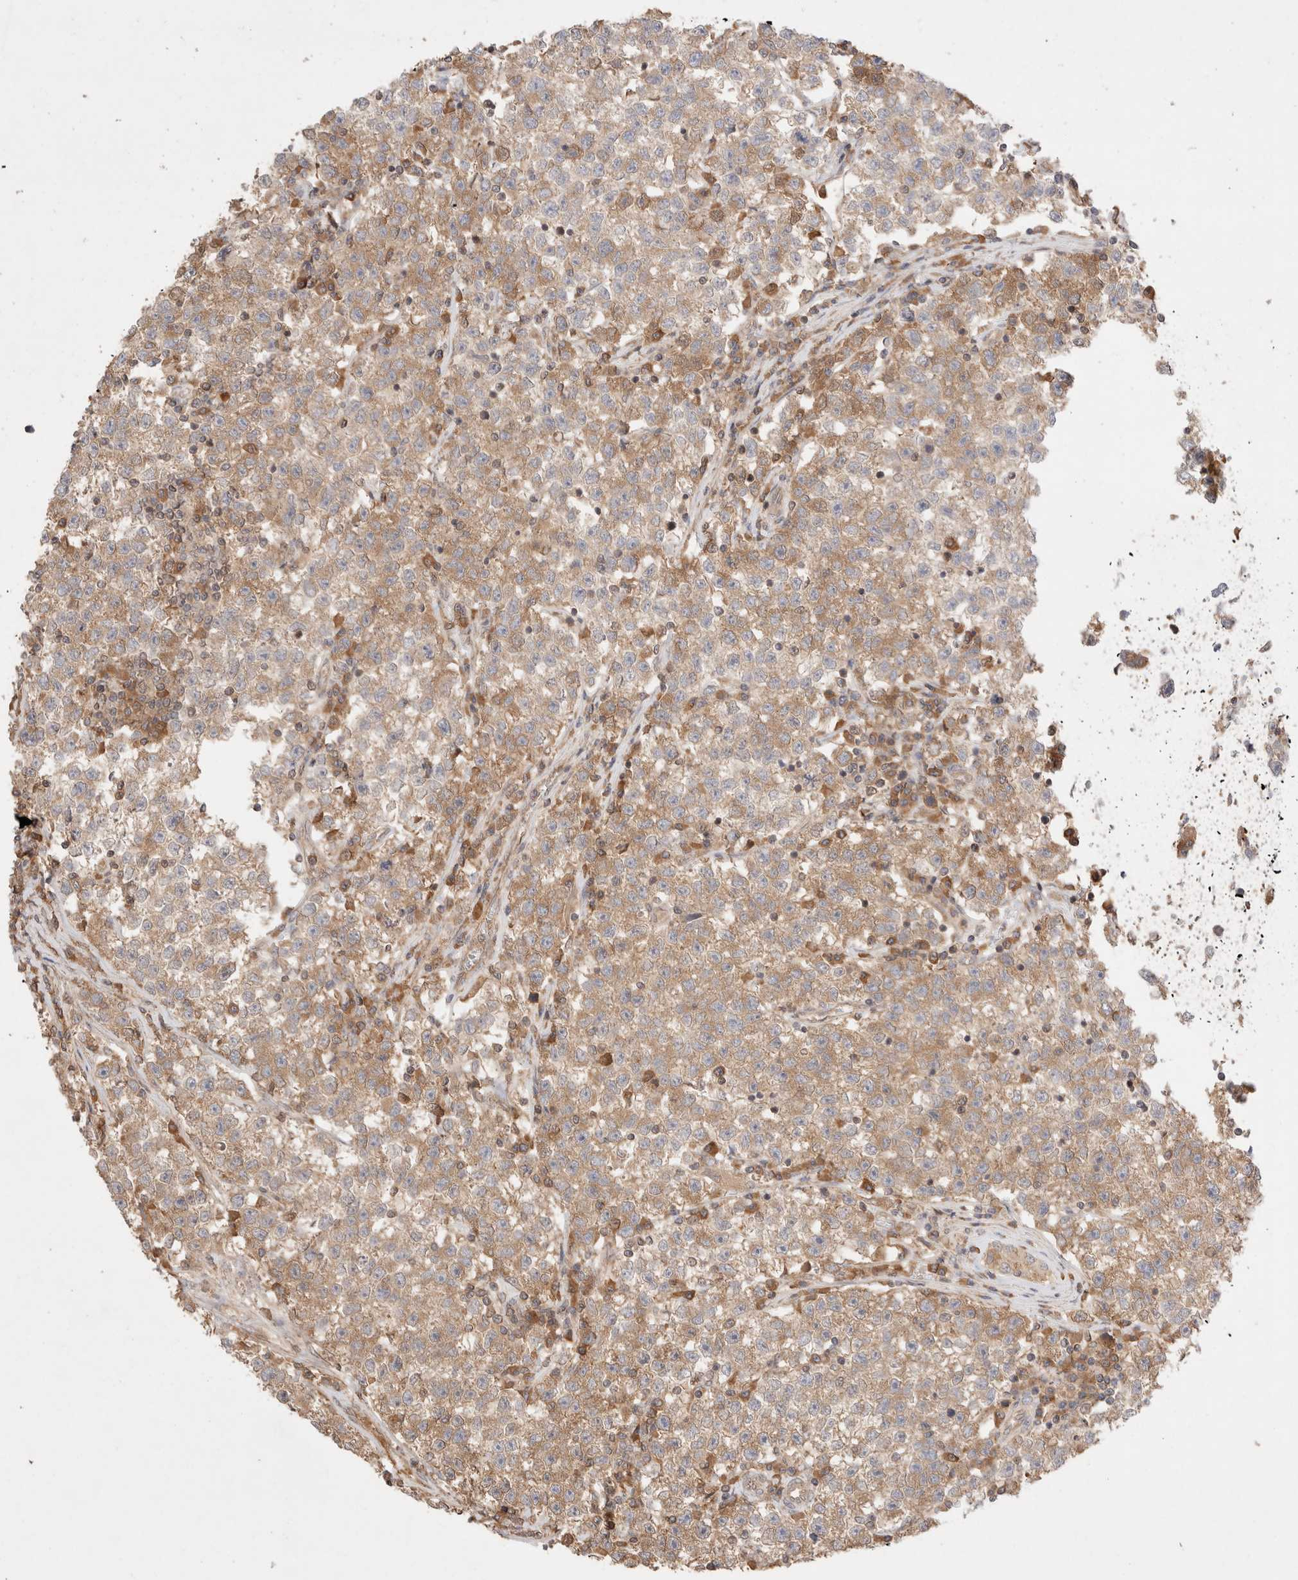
{"staining": {"intensity": "moderate", "quantity": ">75%", "location": "cytoplasmic/membranous"}, "tissue": "testis cancer", "cell_type": "Tumor cells", "image_type": "cancer", "snomed": [{"axis": "morphology", "description": "Seminoma, NOS"}, {"axis": "topography", "description": "Testis"}], "caption": "High-power microscopy captured an immunohistochemistry (IHC) image of seminoma (testis), revealing moderate cytoplasmic/membranous expression in about >75% of tumor cells.", "gene": "CARNMT1", "patient": {"sex": "male", "age": 22}}